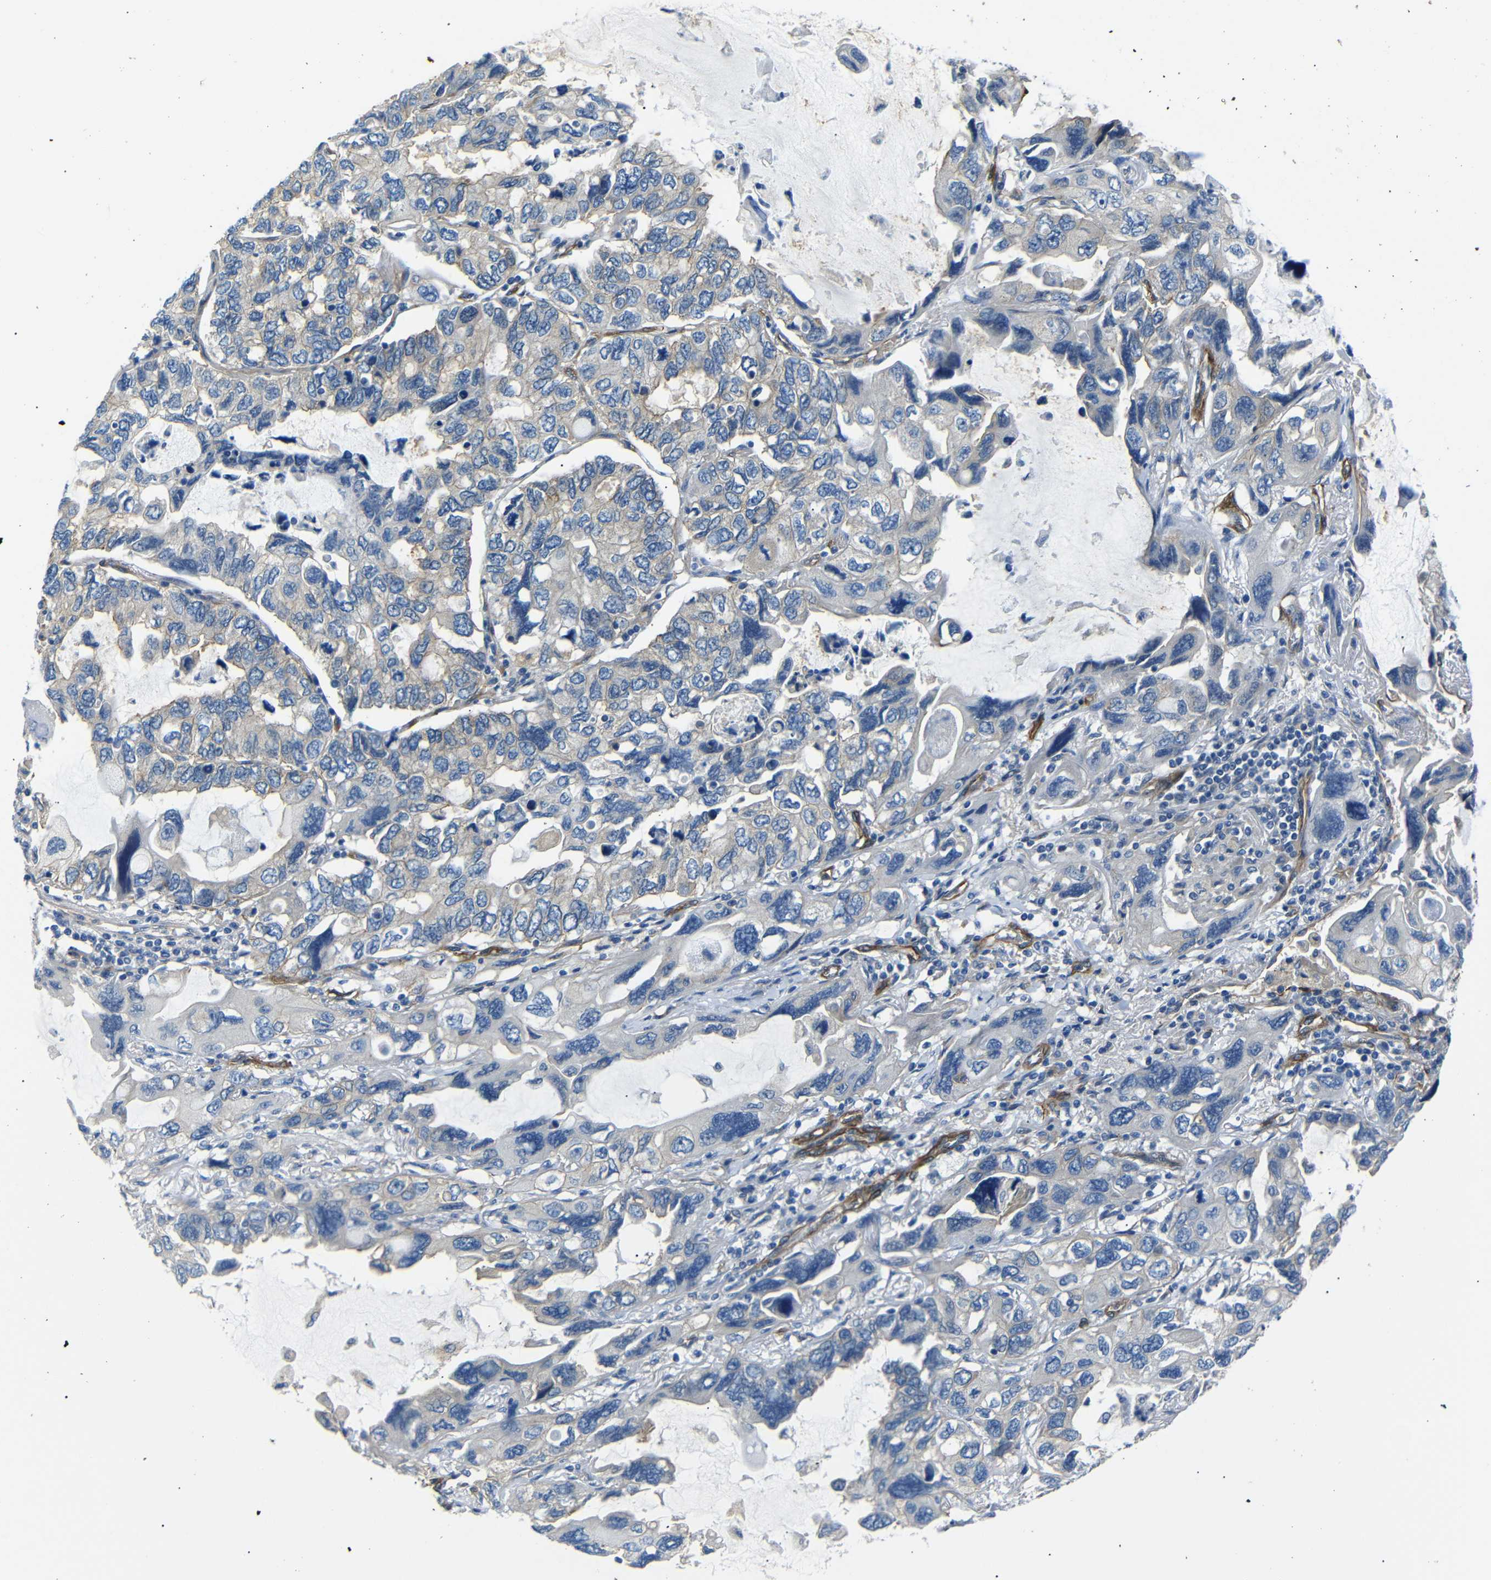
{"staining": {"intensity": "negative", "quantity": "none", "location": "none"}, "tissue": "lung cancer", "cell_type": "Tumor cells", "image_type": "cancer", "snomed": [{"axis": "morphology", "description": "Squamous cell carcinoma, NOS"}, {"axis": "topography", "description": "Lung"}], "caption": "An image of human lung cancer is negative for staining in tumor cells.", "gene": "MYO1B", "patient": {"sex": "female", "age": 73}}